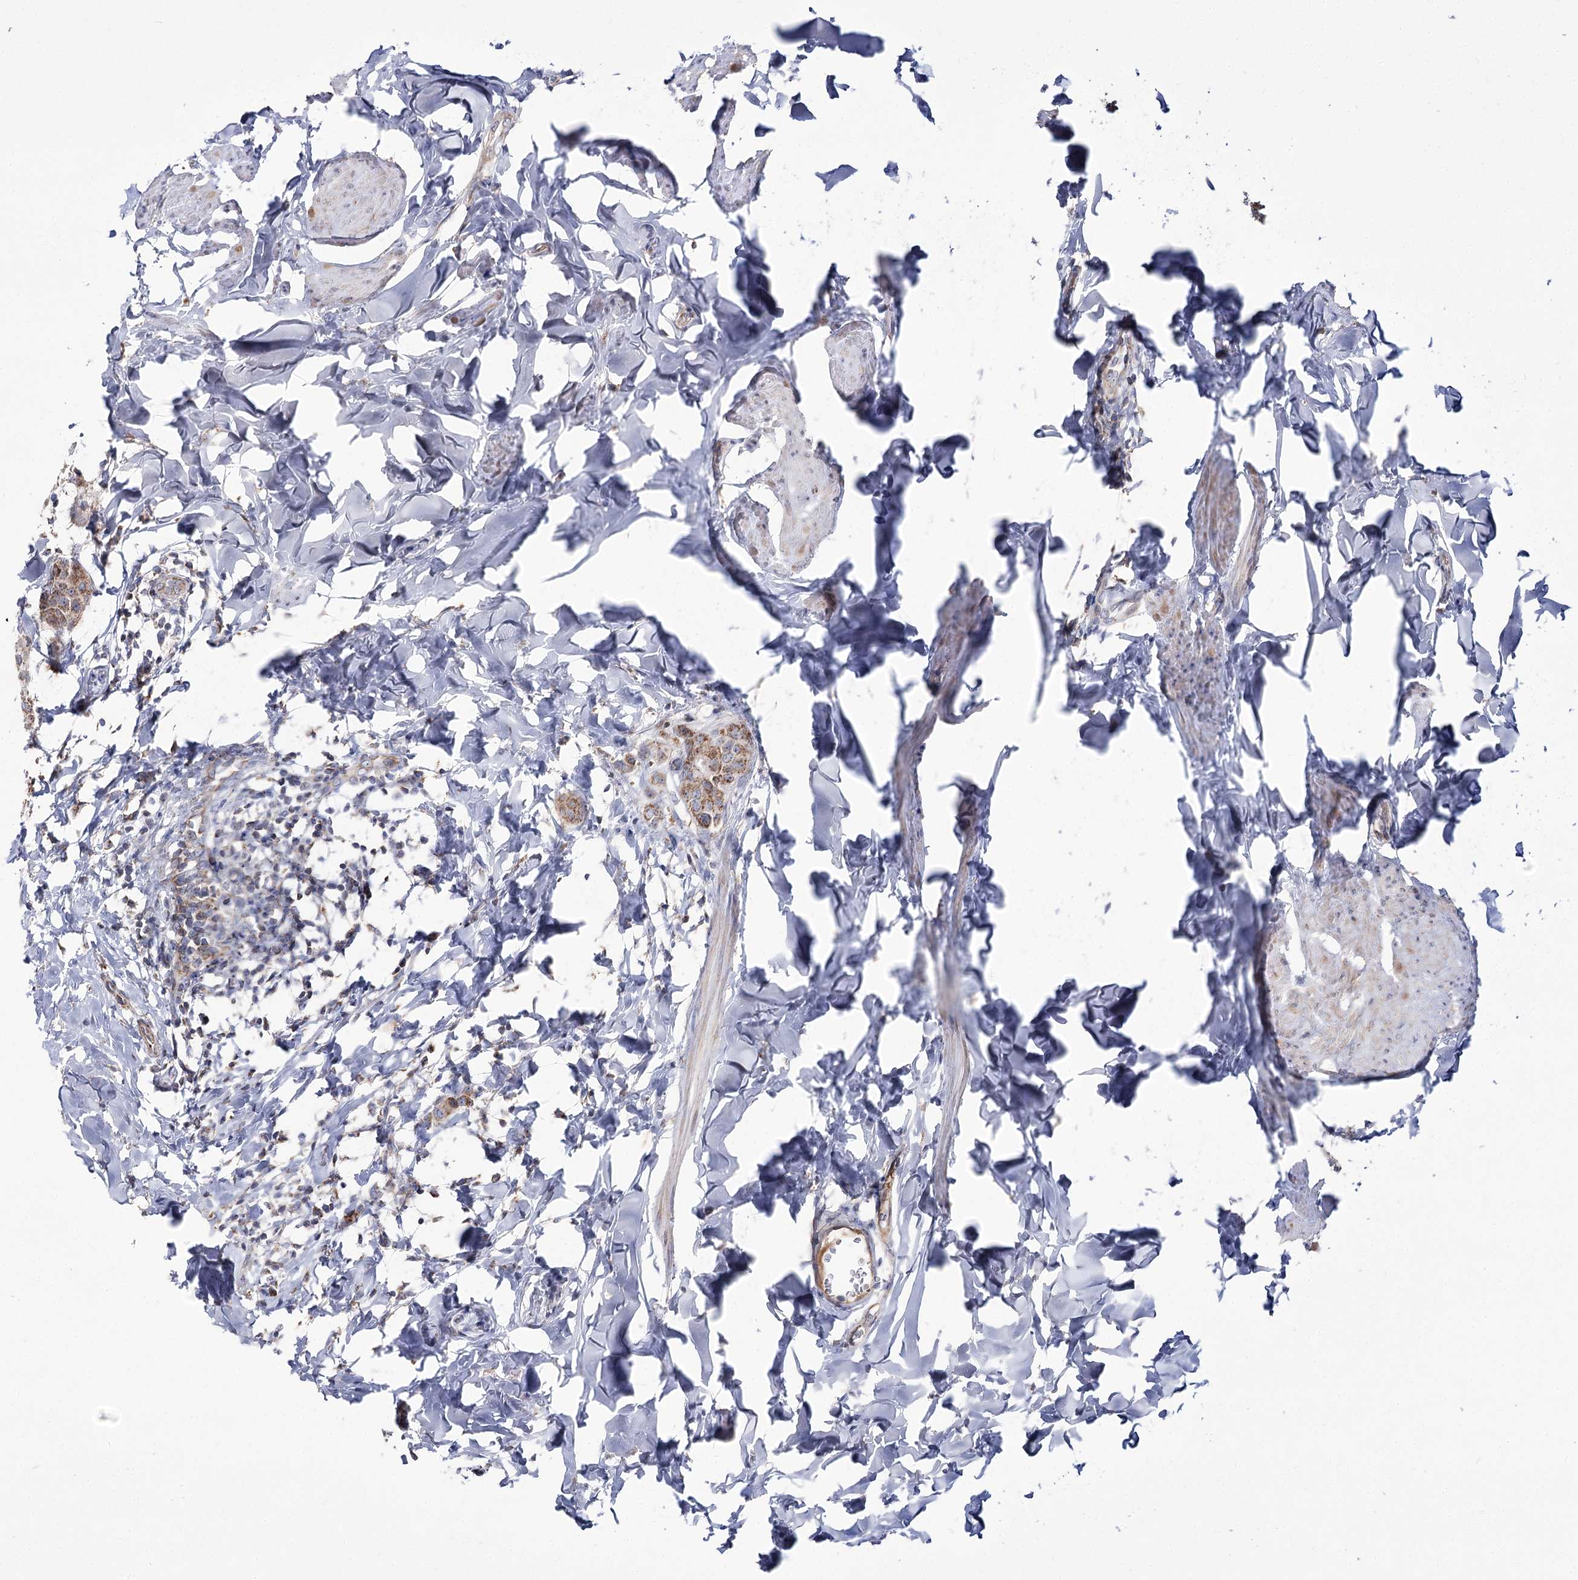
{"staining": {"intensity": "moderate", "quantity": ">75%", "location": "cytoplasmic/membranous"}, "tissue": "breast cancer", "cell_type": "Tumor cells", "image_type": "cancer", "snomed": [{"axis": "morphology", "description": "Duct carcinoma"}, {"axis": "topography", "description": "Breast"}], "caption": "This photomicrograph exhibits IHC staining of breast cancer (intraductal carcinoma), with medium moderate cytoplasmic/membranous expression in approximately >75% of tumor cells.", "gene": "NADK2", "patient": {"sex": "female", "age": 40}}